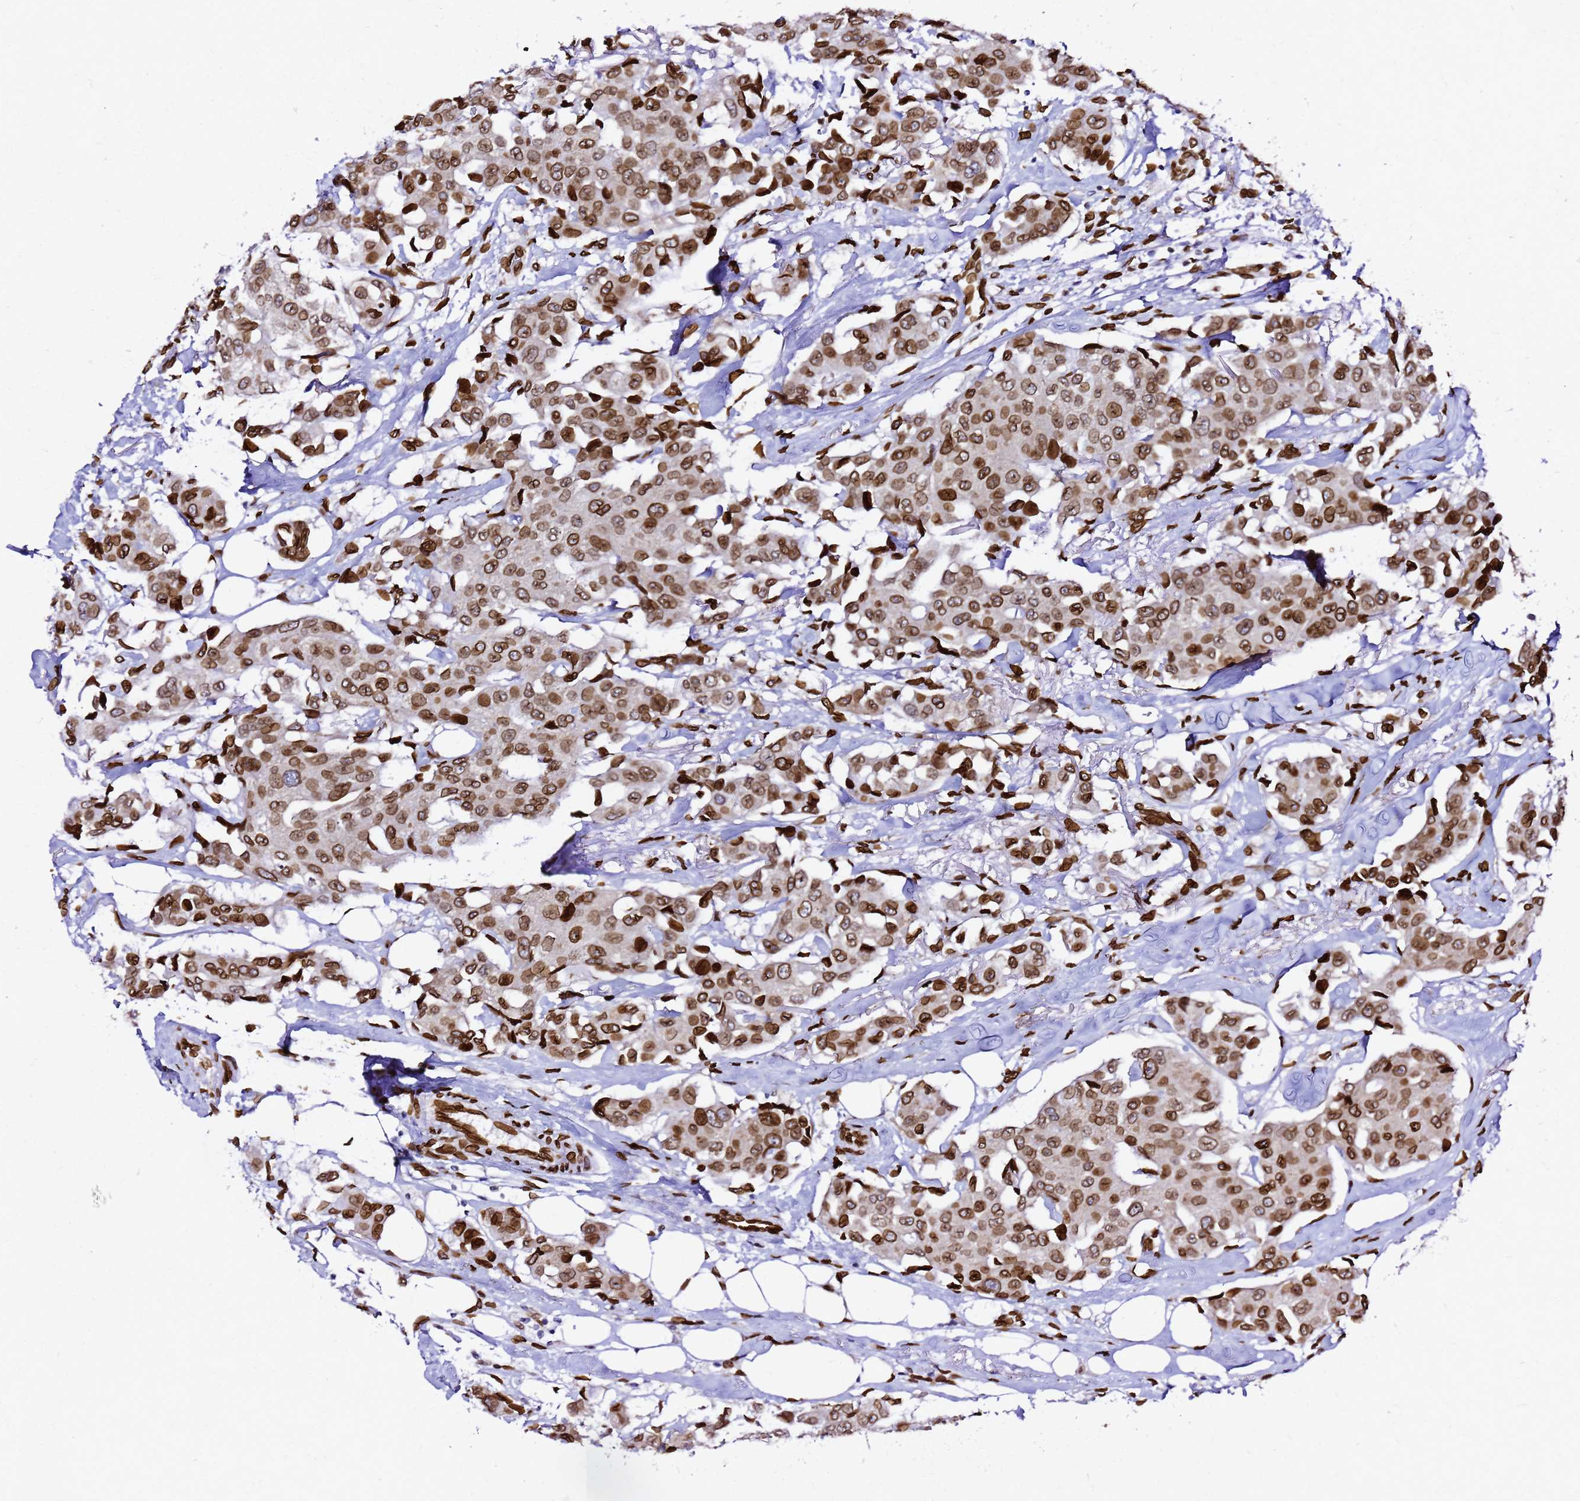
{"staining": {"intensity": "moderate", "quantity": ">75%", "location": "cytoplasmic/membranous,nuclear"}, "tissue": "breast cancer", "cell_type": "Tumor cells", "image_type": "cancer", "snomed": [{"axis": "morphology", "description": "Duct carcinoma"}, {"axis": "topography", "description": "Breast"}], "caption": "IHC (DAB (3,3'-diaminobenzidine)) staining of breast cancer reveals moderate cytoplasmic/membranous and nuclear protein expression in about >75% of tumor cells.", "gene": "C6orf141", "patient": {"sex": "female", "age": 80}}